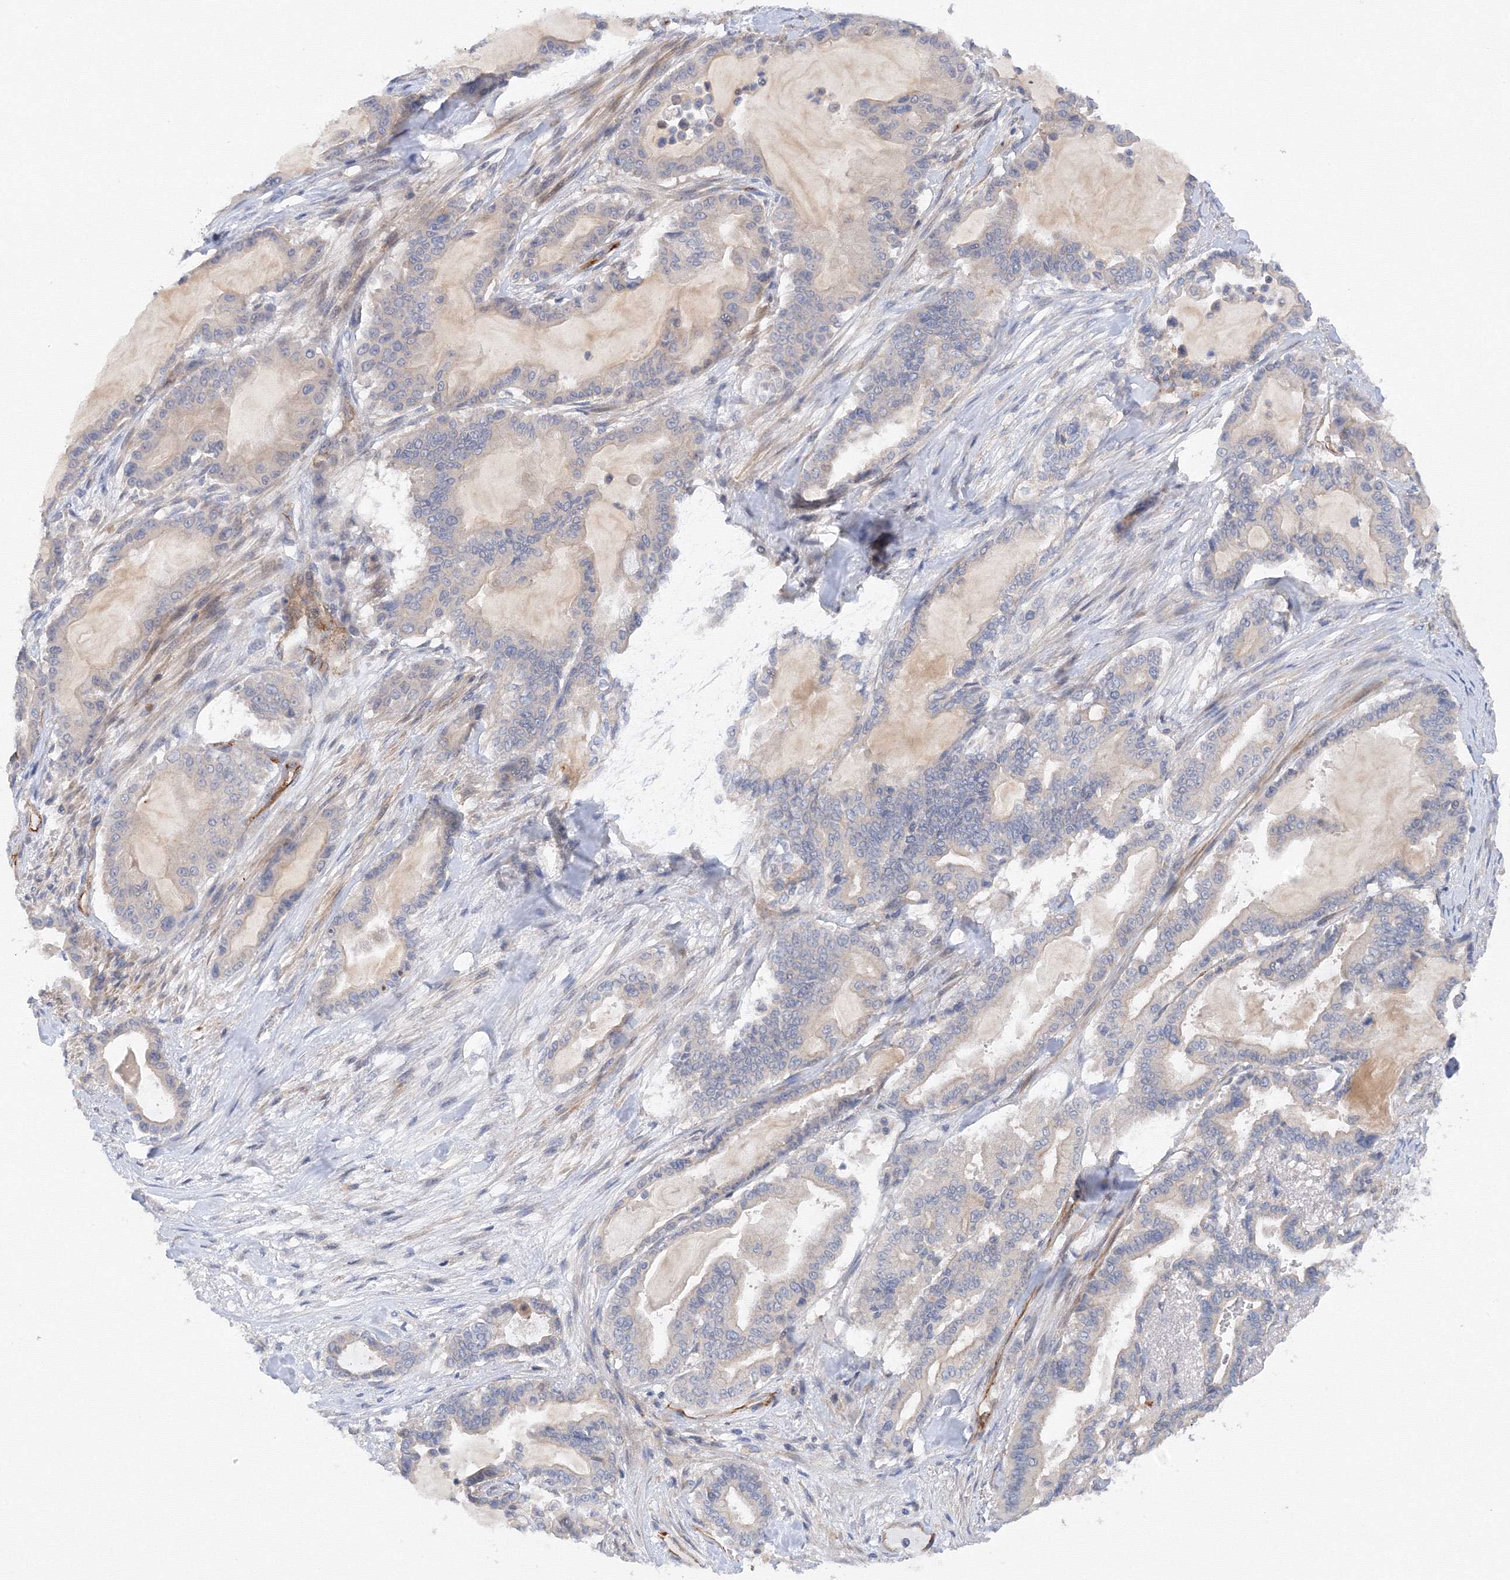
{"staining": {"intensity": "negative", "quantity": "none", "location": "none"}, "tissue": "pancreatic cancer", "cell_type": "Tumor cells", "image_type": "cancer", "snomed": [{"axis": "morphology", "description": "Adenocarcinoma, NOS"}, {"axis": "topography", "description": "Pancreas"}], "caption": "A photomicrograph of human pancreatic adenocarcinoma is negative for staining in tumor cells. (Immunohistochemistry (ihc), brightfield microscopy, high magnification).", "gene": "DIS3L2", "patient": {"sex": "male", "age": 63}}